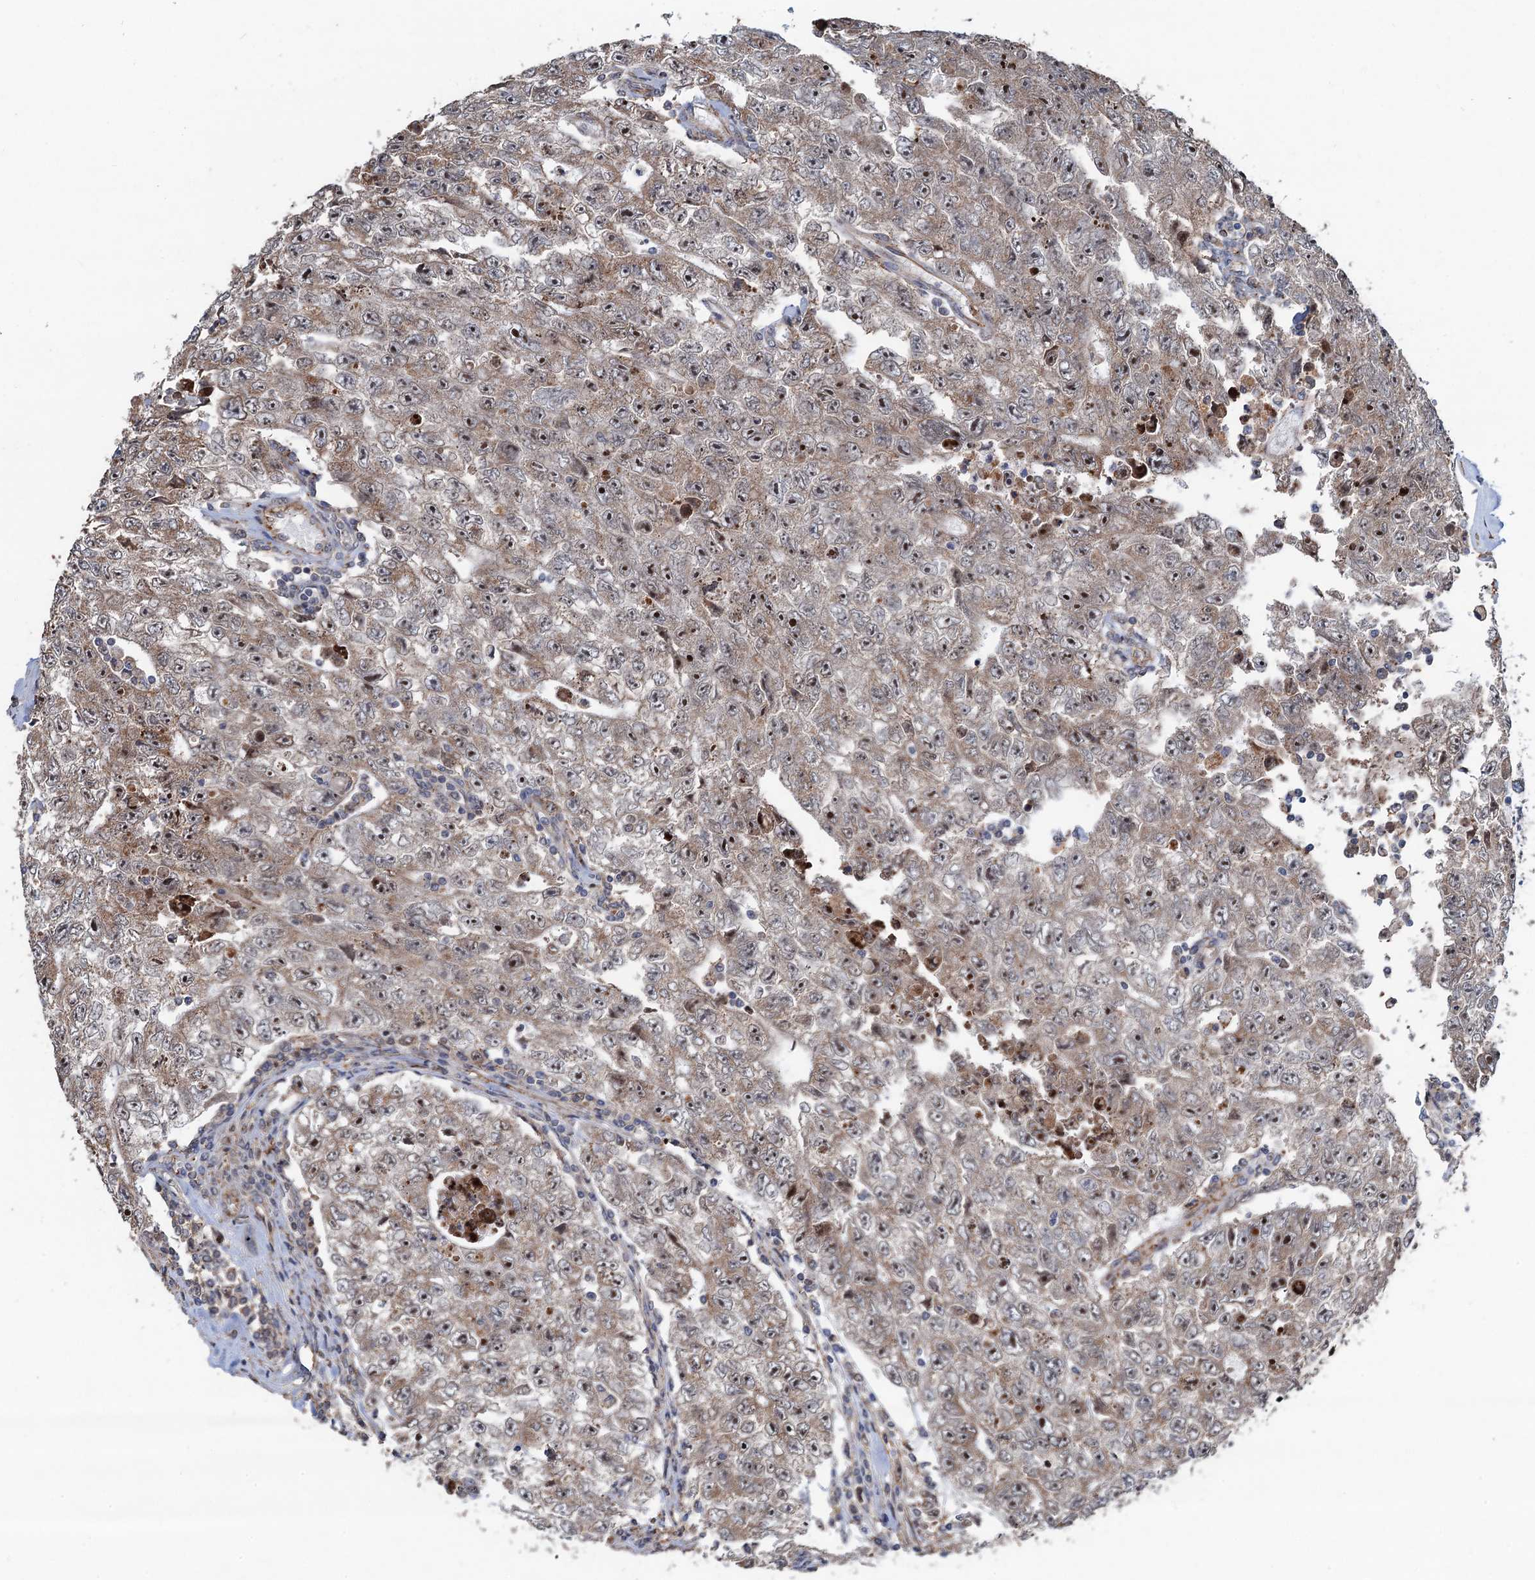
{"staining": {"intensity": "moderate", "quantity": ">75%", "location": "nuclear"}, "tissue": "testis cancer", "cell_type": "Tumor cells", "image_type": "cancer", "snomed": [{"axis": "morphology", "description": "Carcinoma, Embryonal, NOS"}, {"axis": "topography", "description": "Testis"}], "caption": "Immunohistochemical staining of testis embryonal carcinoma demonstrates medium levels of moderate nuclear staining in about >75% of tumor cells.", "gene": "TMA16", "patient": {"sex": "male", "age": 17}}